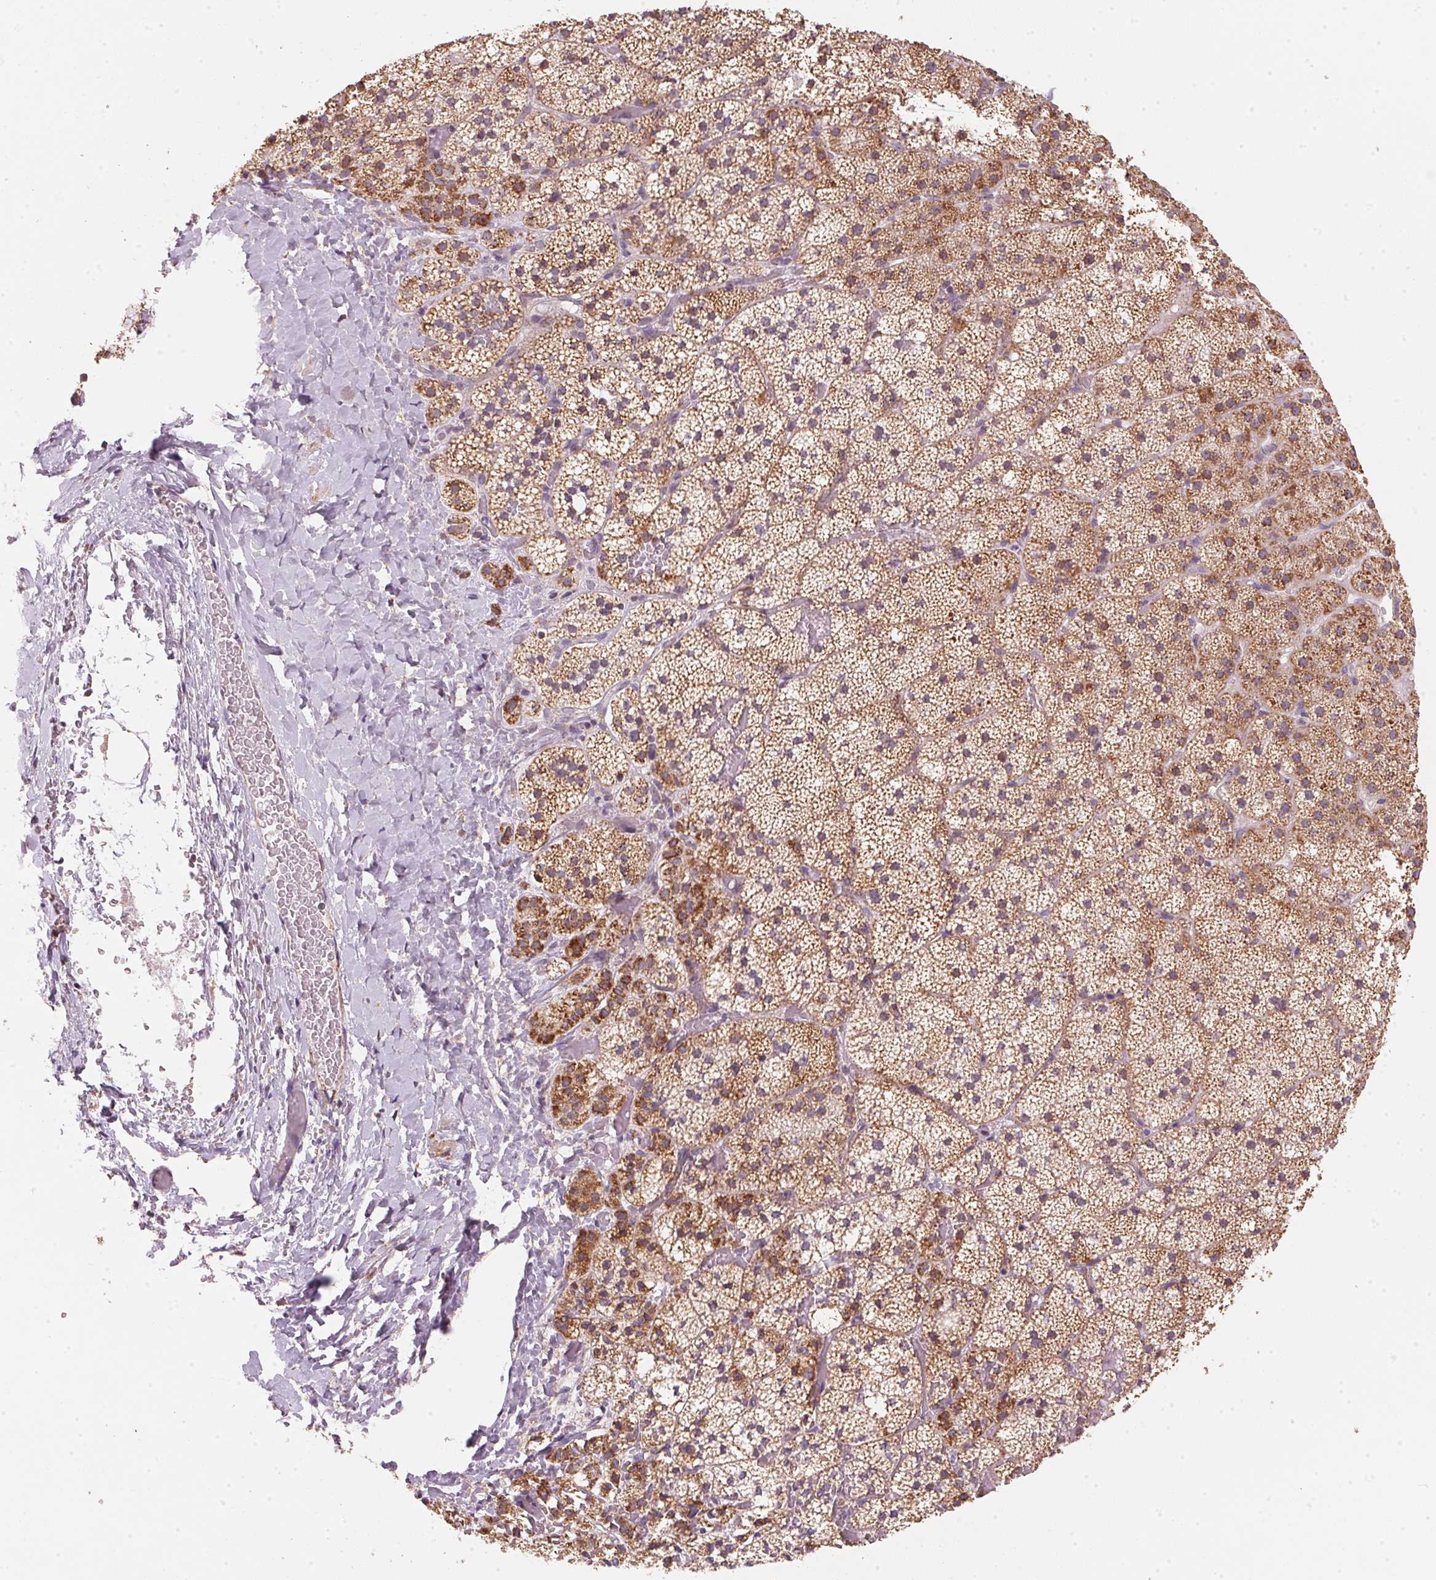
{"staining": {"intensity": "strong", "quantity": ">75%", "location": "cytoplasmic/membranous"}, "tissue": "adrenal gland", "cell_type": "Glandular cells", "image_type": "normal", "snomed": [{"axis": "morphology", "description": "Normal tissue, NOS"}, {"axis": "topography", "description": "Adrenal gland"}], "caption": "Adrenal gland stained with a brown dye reveals strong cytoplasmic/membranous positive positivity in about >75% of glandular cells.", "gene": "COQ7", "patient": {"sex": "male", "age": 53}}